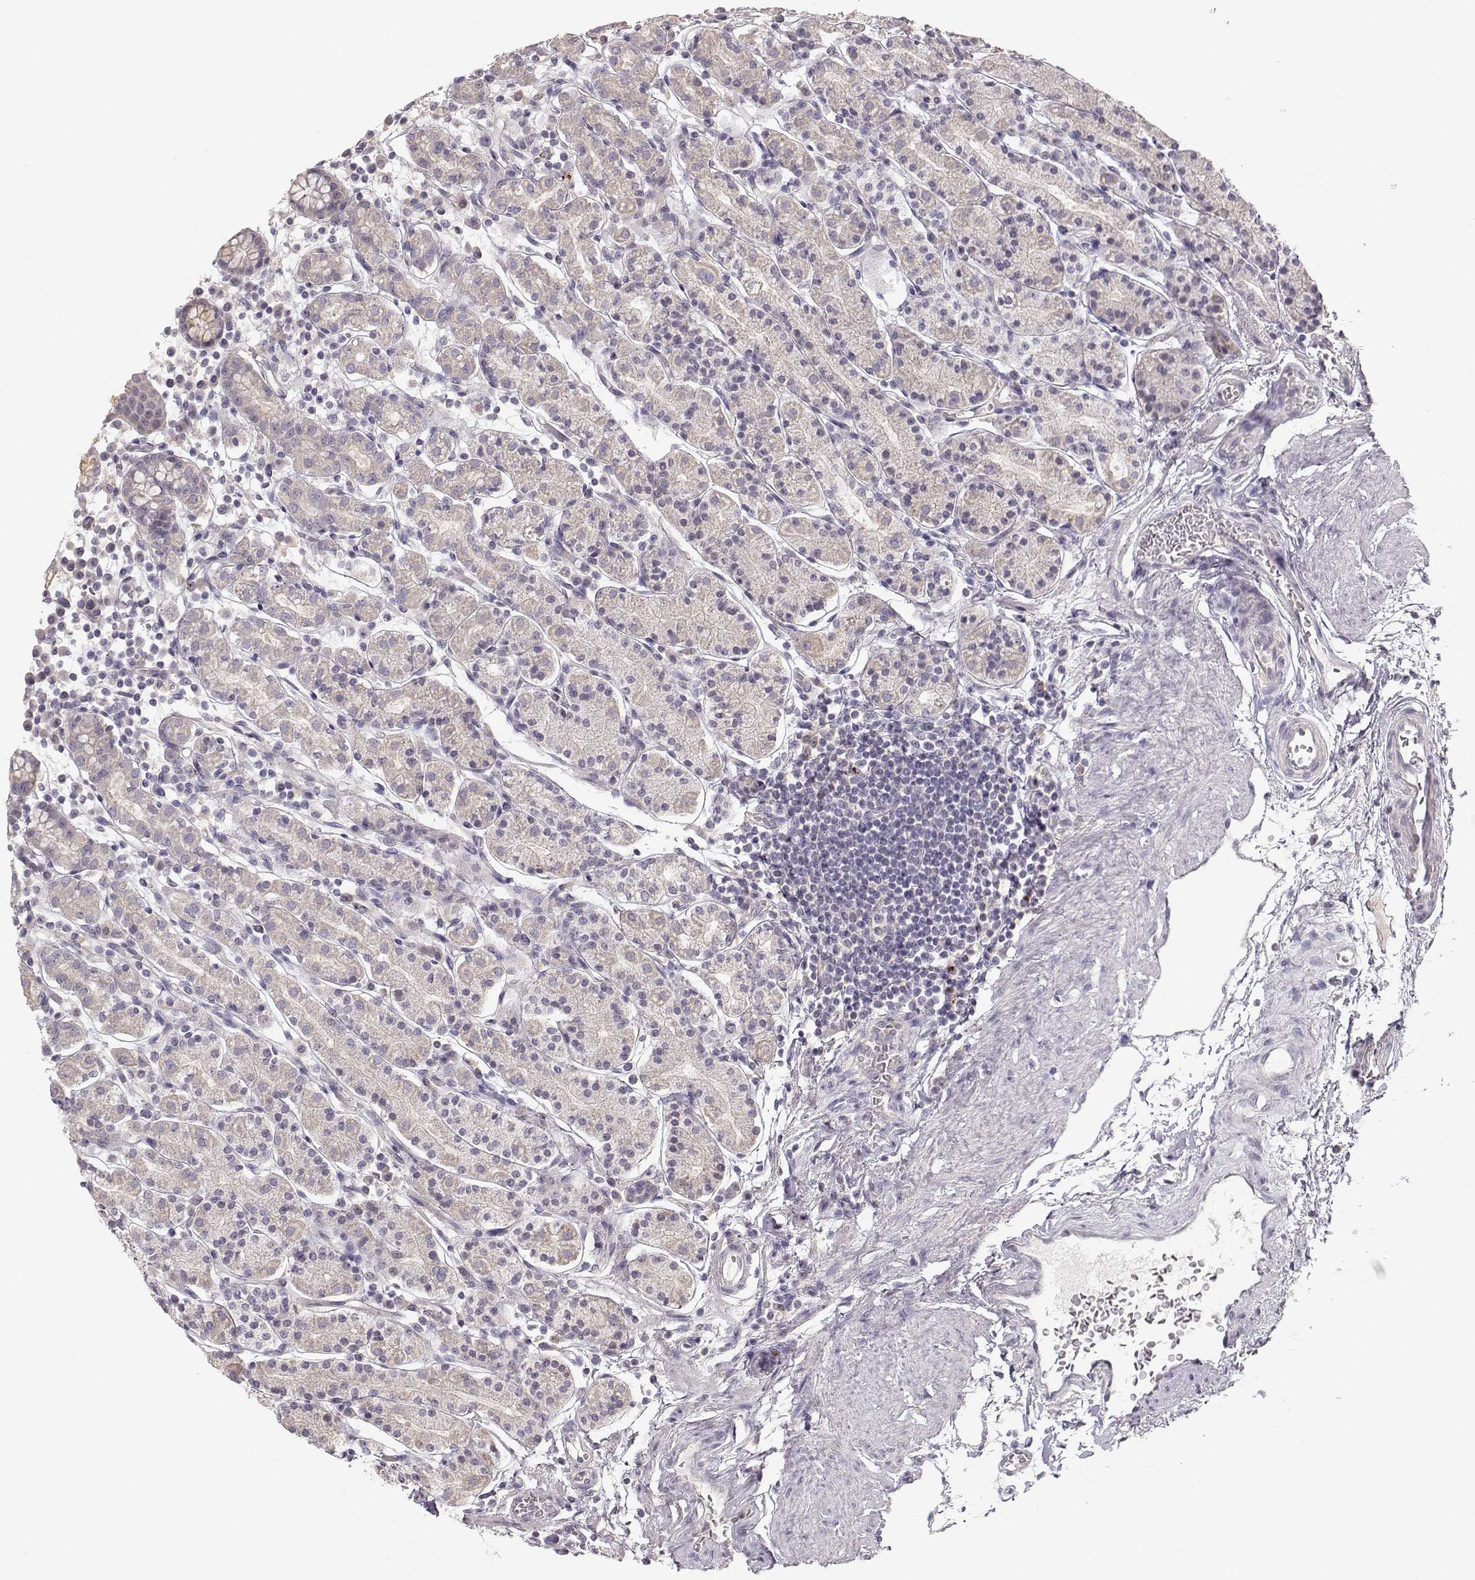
{"staining": {"intensity": "negative", "quantity": "none", "location": "none"}, "tissue": "stomach", "cell_type": "Glandular cells", "image_type": "normal", "snomed": [{"axis": "morphology", "description": "Normal tissue, NOS"}, {"axis": "topography", "description": "Stomach, upper"}, {"axis": "topography", "description": "Stomach"}], "caption": "A high-resolution photomicrograph shows IHC staining of unremarkable stomach, which displays no significant staining in glandular cells.", "gene": "ARHGAP8", "patient": {"sex": "male", "age": 62}}